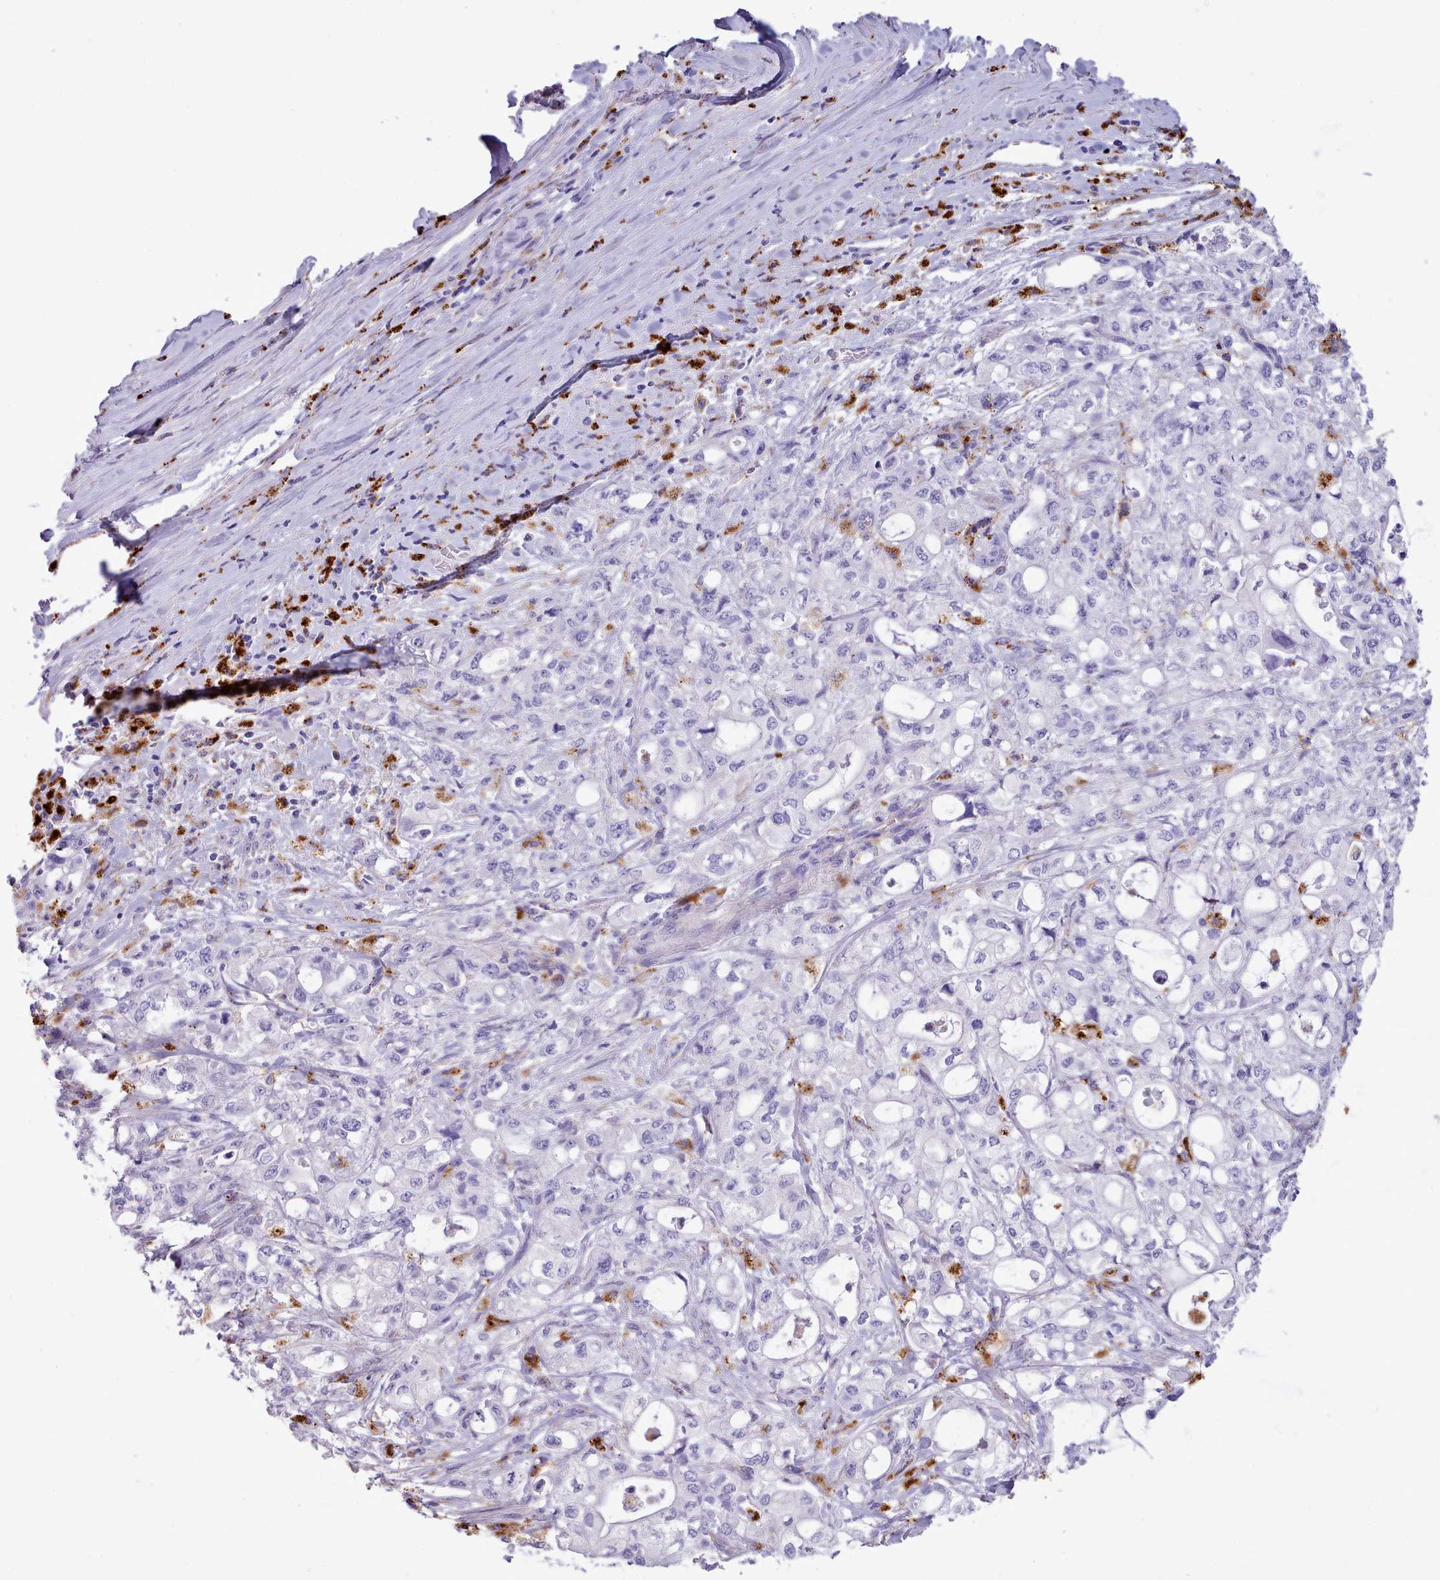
{"staining": {"intensity": "negative", "quantity": "none", "location": "none"}, "tissue": "pancreatic cancer", "cell_type": "Tumor cells", "image_type": "cancer", "snomed": [{"axis": "morphology", "description": "Adenocarcinoma, NOS"}, {"axis": "topography", "description": "Pancreas"}], "caption": "Tumor cells show no significant positivity in pancreatic cancer.", "gene": "GAA", "patient": {"sex": "male", "age": 79}}